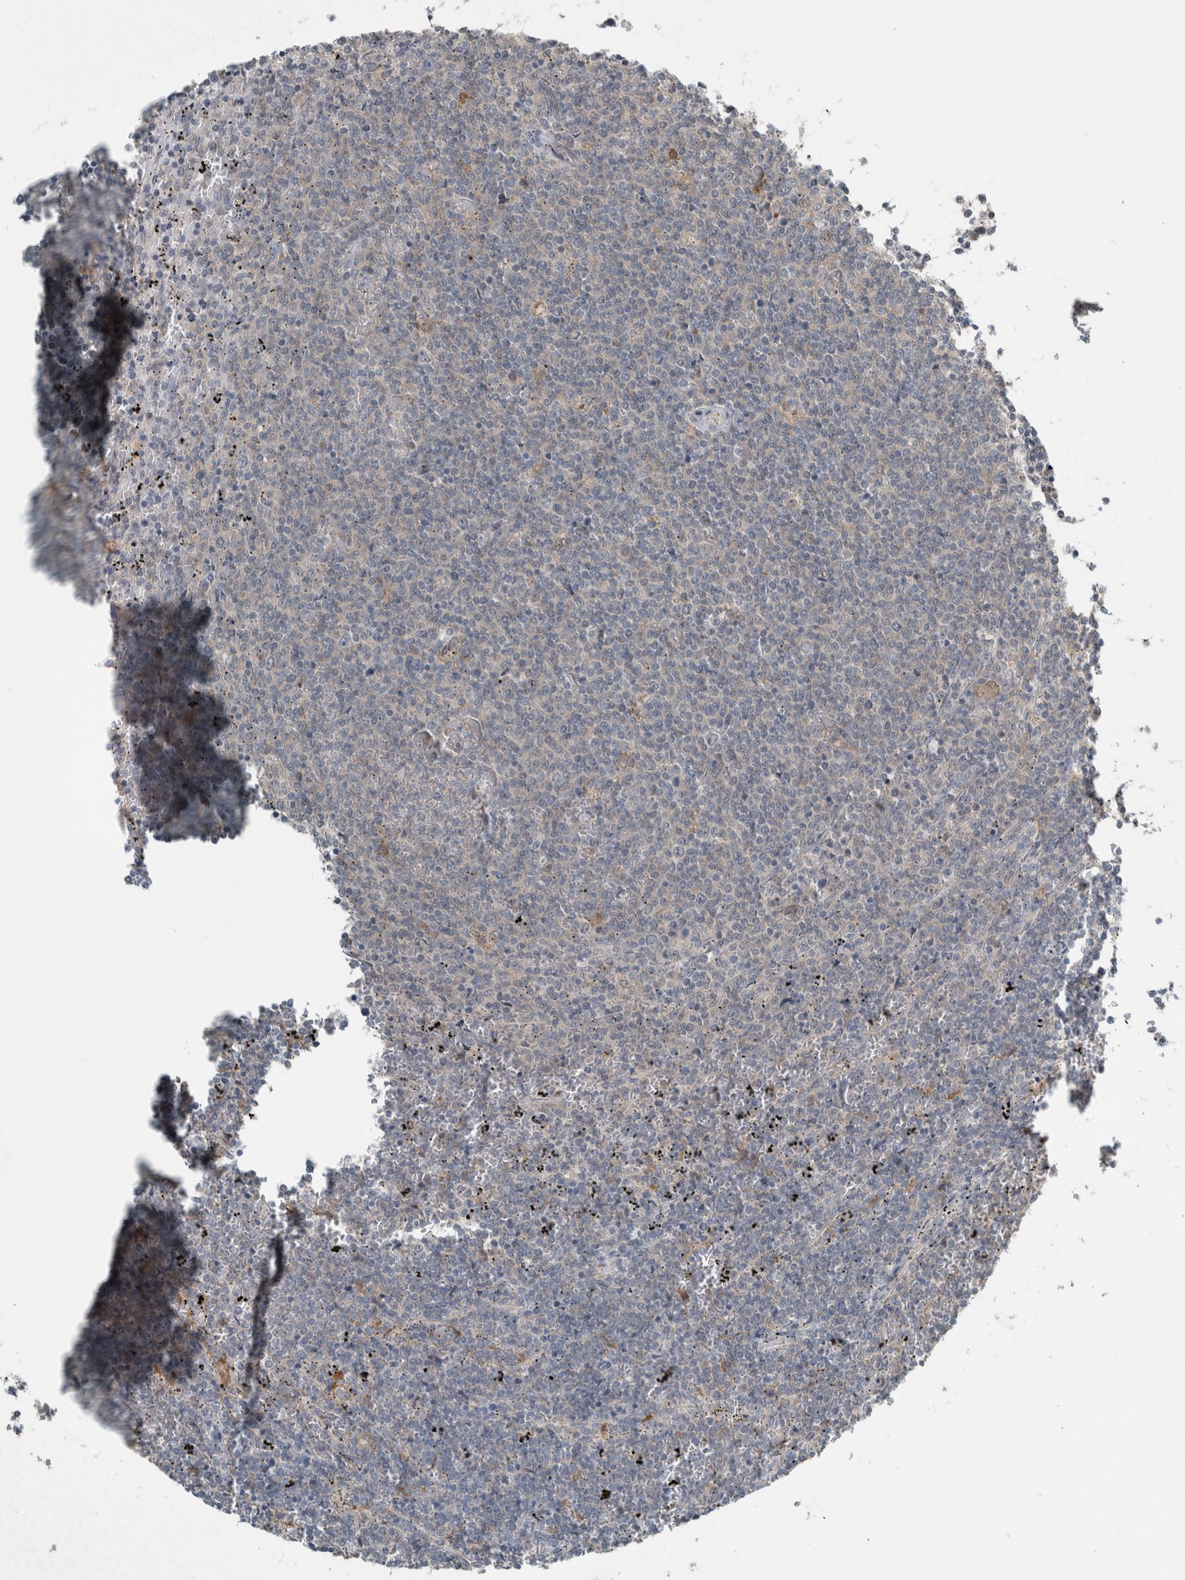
{"staining": {"intensity": "negative", "quantity": "none", "location": "none"}, "tissue": "lymphoma", "cell_type": "Tumor cells", "image_type": "cancer", "snomed": [{"axis": "morphology", "description": "Malignant lymphoma, non-Hodgkin's type, Low grade"}, {"axis": "topography", "description": "Spleen"}], "caption": "Lymphoma stained for a protein using immunohistochemistry (IHC) reveals no positivity tumor cells.", "gene": "RALGDS", "patient": {"sex": "female", "age": 50}}